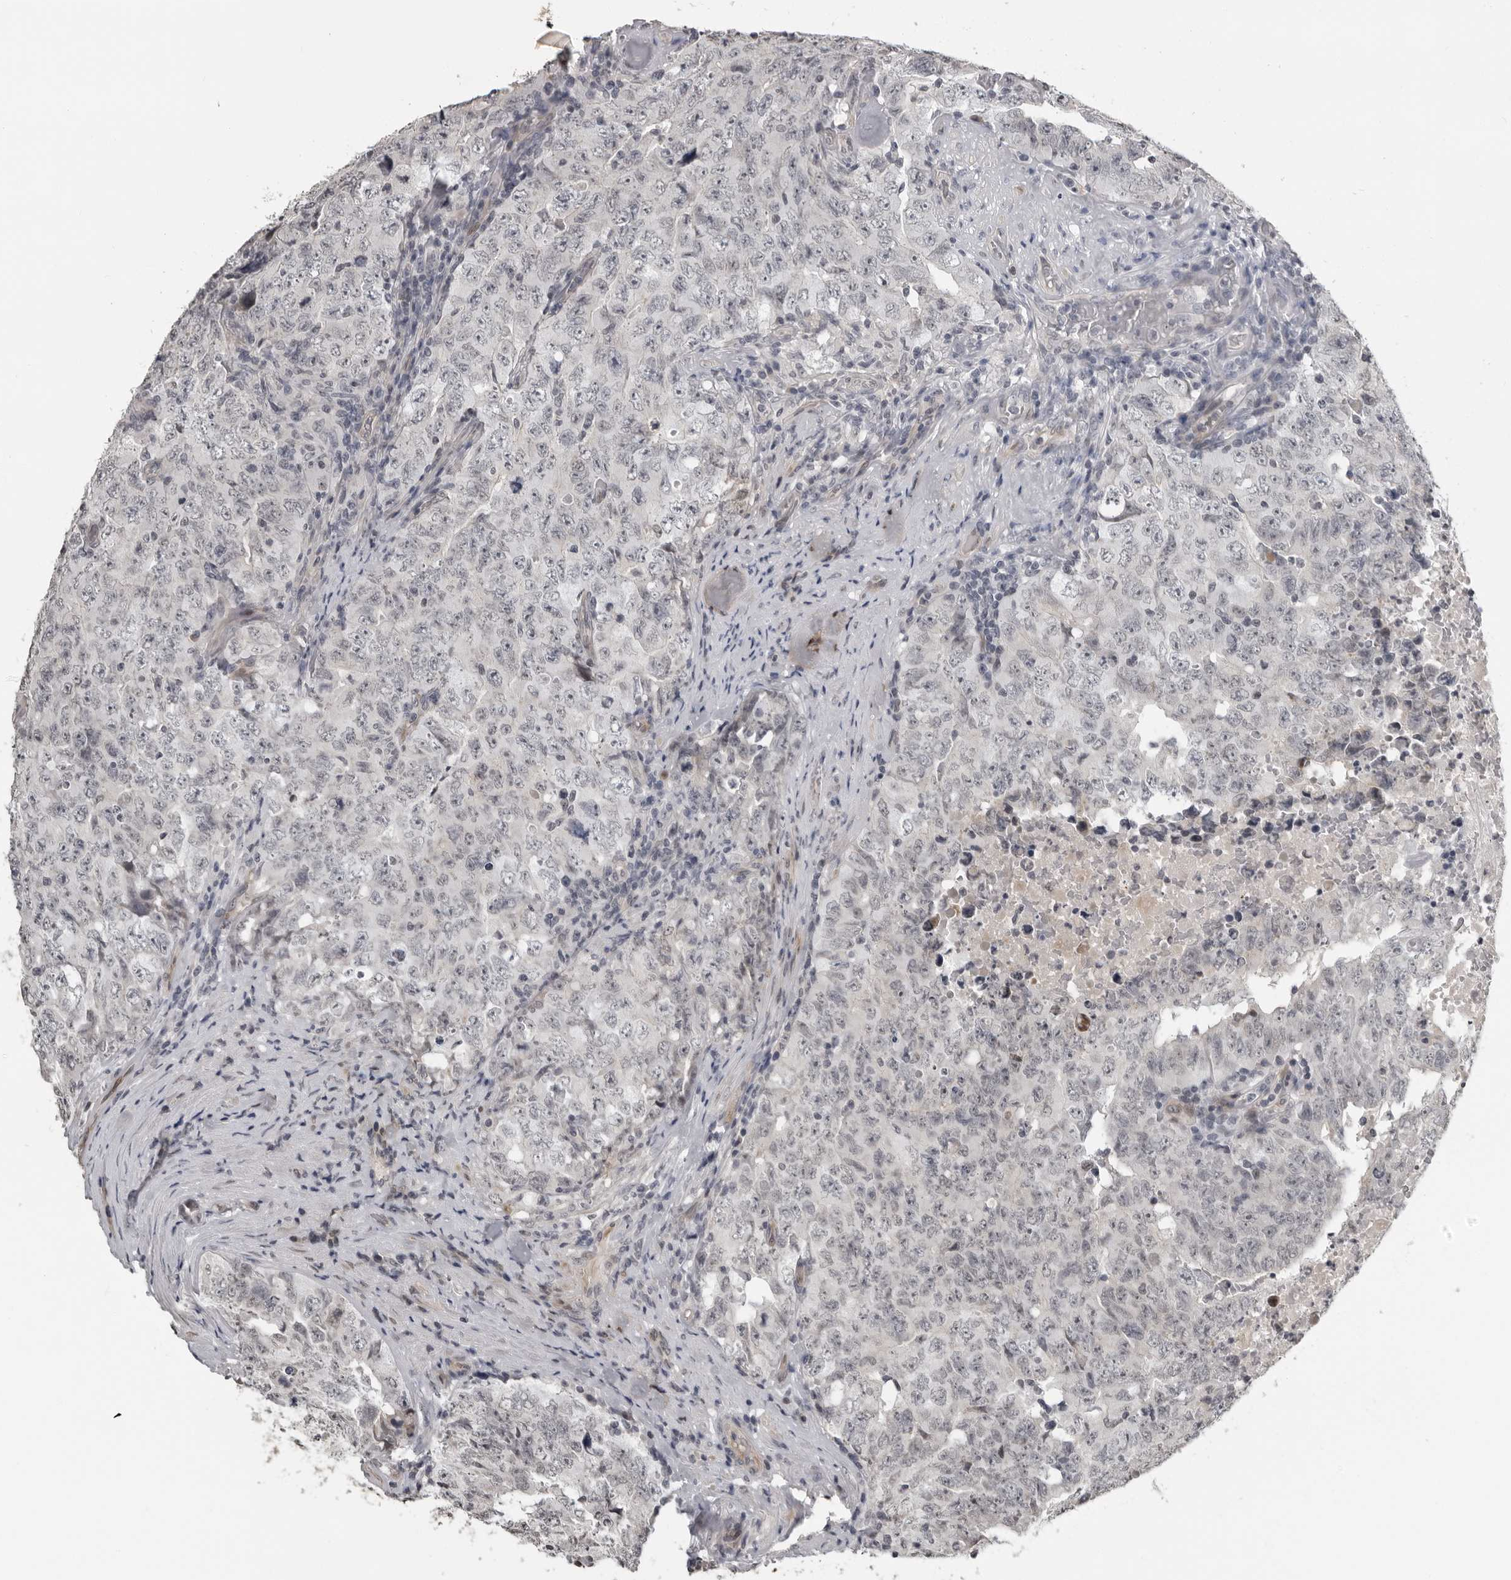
{"staining": {"intensity": "negative", "quantity": "none", "location": "none"}, "tissue": "testis cancer", "cell_type": "Tumor cells", "image_type": "cancer", "snomed": [{"axis": "morphology", "description": "Carcinoma, Embryonal, NOS"}, {"axis": "topography", "description": "Testis"}], "caption": "Embryonal carcinoma (testis) stained for a protein using immunohistochemistry shows no expression tumor cells.", "gene": "PRRX2", "patient": {"sex": "male", "age": 26}}